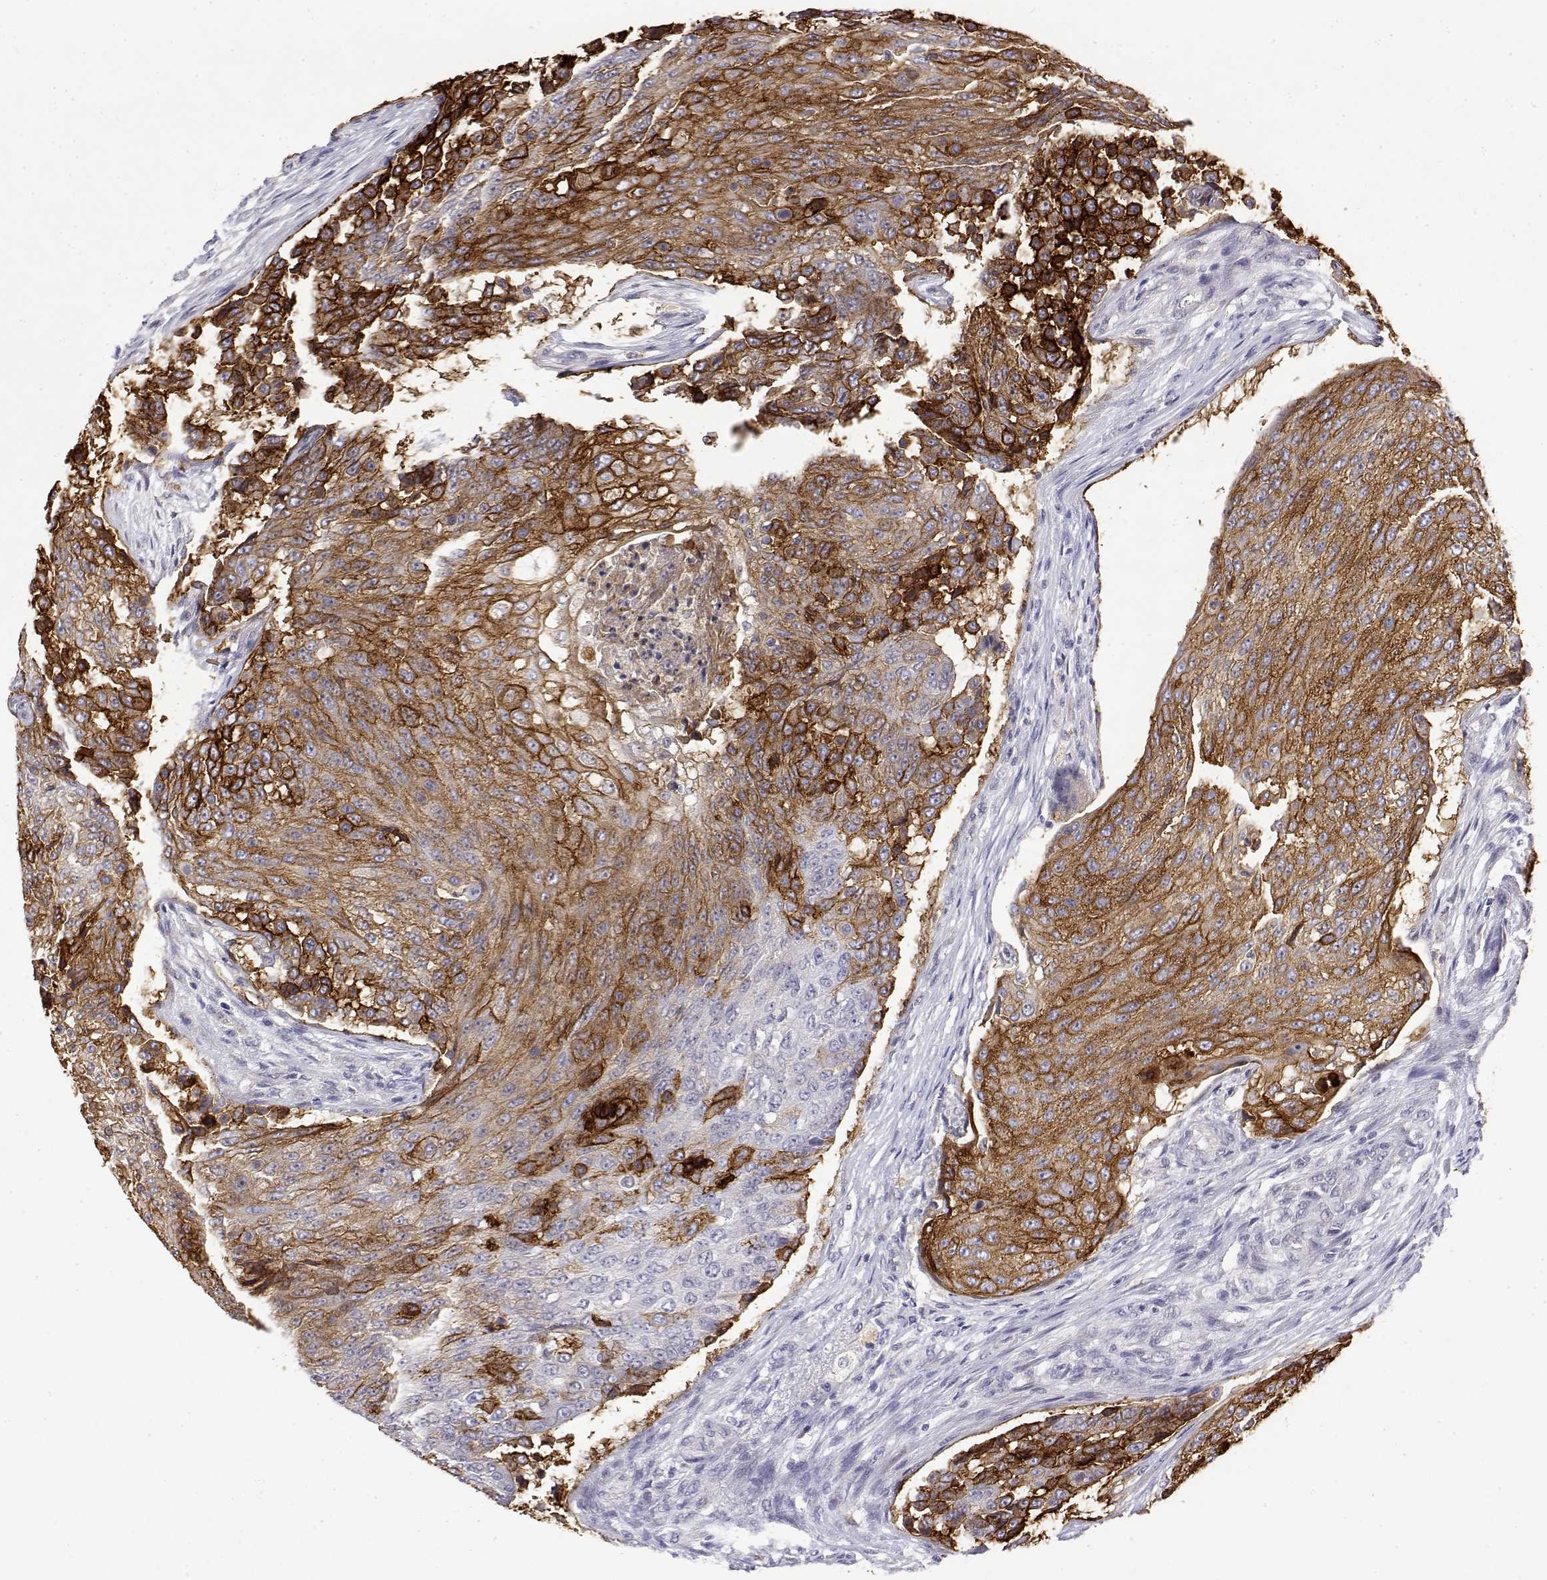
{"staining": {"intensity": "strong", "quantity": ">75%", "location": "cytoplasmic/membranous"}, "tissue": "urothelial cancer", "cell_type": "Tumor cells", "image_type": "cancer", "snomed": [{"axis": "morphology", "description": "Urothelial carcinoma, High grade"}, {"axis": "topography", "description": "Urinary bladder"}], "caption": "Urothelial cancer stained with a brown dye displays strong cytoplasmic/membranous positive staining in approximately >75% of tumor cells.", "gene": "LY6D", "patient": {"sex": "female", "age": 63}}